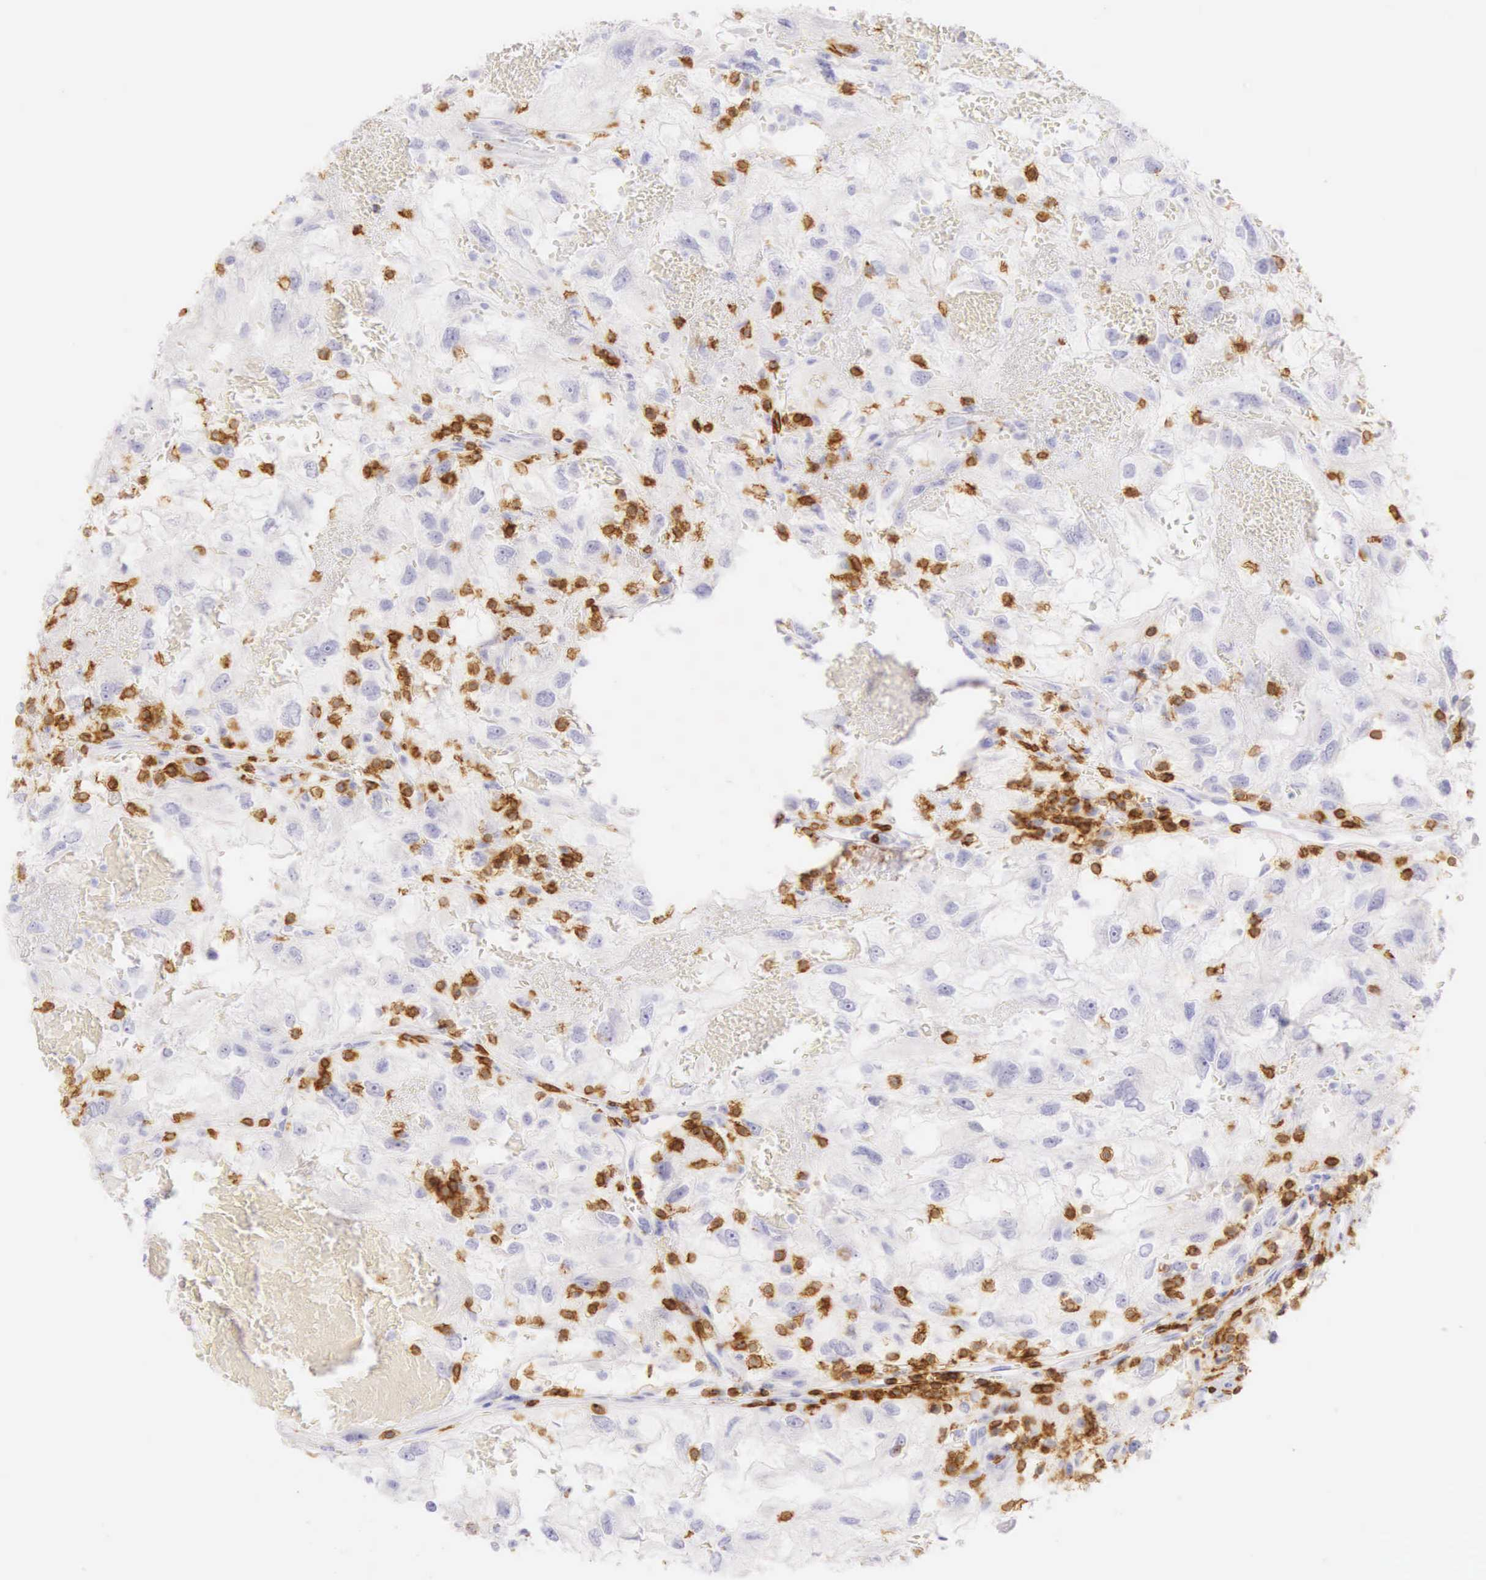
{"staining": {"intensity": "negative", "quantity": "none", "location": "none"}, "tissue": "renal cancer", "cell_type": "Tumor cells", "image_type": "cancer", "snomed": [{"axis": "morphology", "description": "Normal tissue, NOS"}, {"axis": "morphology", "description": "Adenocarcinoma, NOS"}, {"axis": "topography", "description": "Kidney"}], "caption": "The immunohistochemistry (IHC) histopathology image has no significant expression in tumor cells of renal cancer tissue. (Immunohistochemistry (ihc), brightfield microscopy, high magnification).", "gene": "CD3E", "patient": {"sex": "male", "age": 71}}